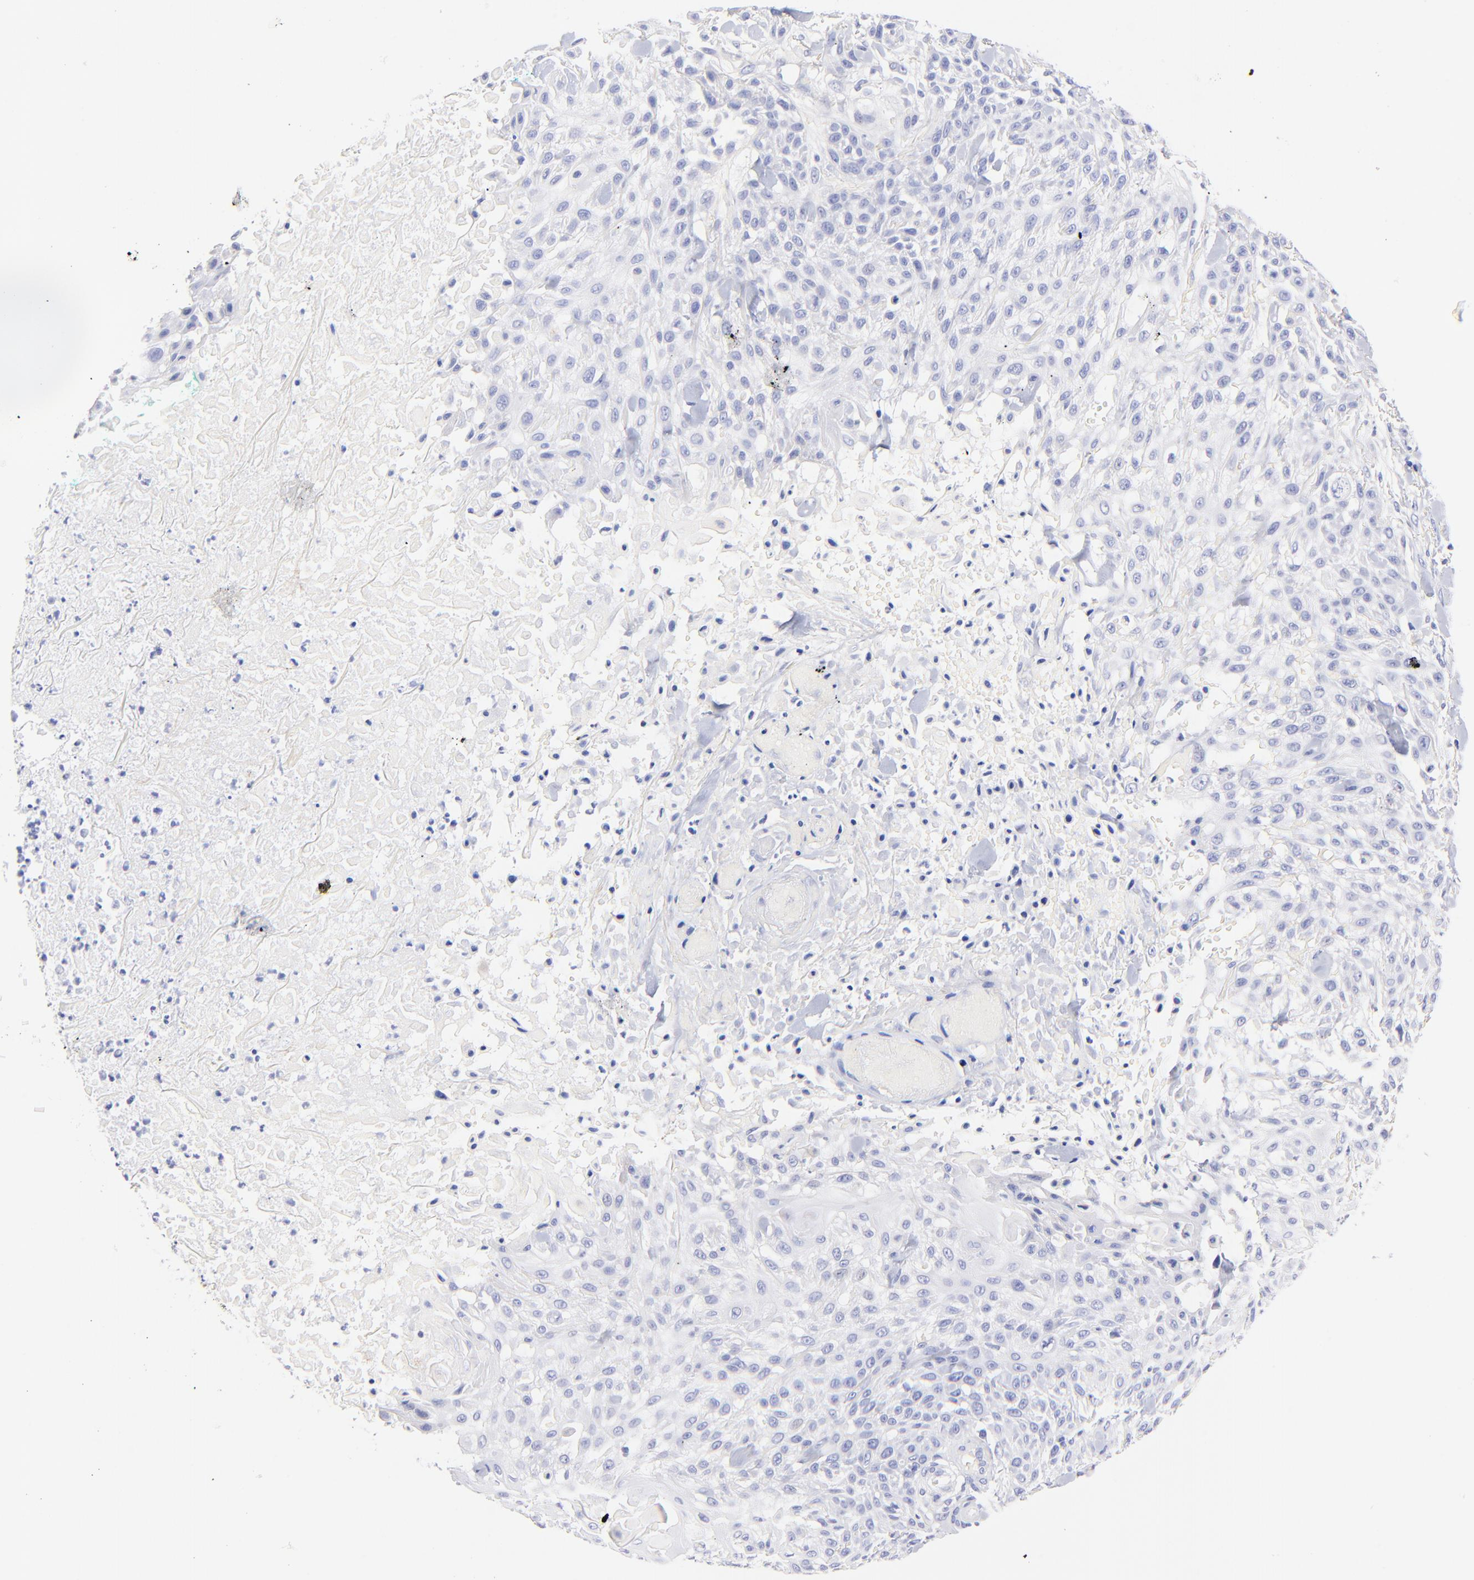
{"staining": {"intensity": "negative", "quantity": "none", "location": "none"}, "tissue": "skin cancer", "cell_type": "Tumor cells", "image_type": "cancer", "snomed": [{"axis": "morphology", "description": "Squamous cell carcinoma, NOS"}, {"axis": "topography", "description": "Skin"}], "caption": "Immunohistochemical staining of skin squamous cell carcinoma reveals no significant positivity in tumor cells. (Brightfield microscopy of DAB immunohistochemistry at high magnification).", "gene": "HORMAD2", "patient": {"sex": "female", "age": 42}}